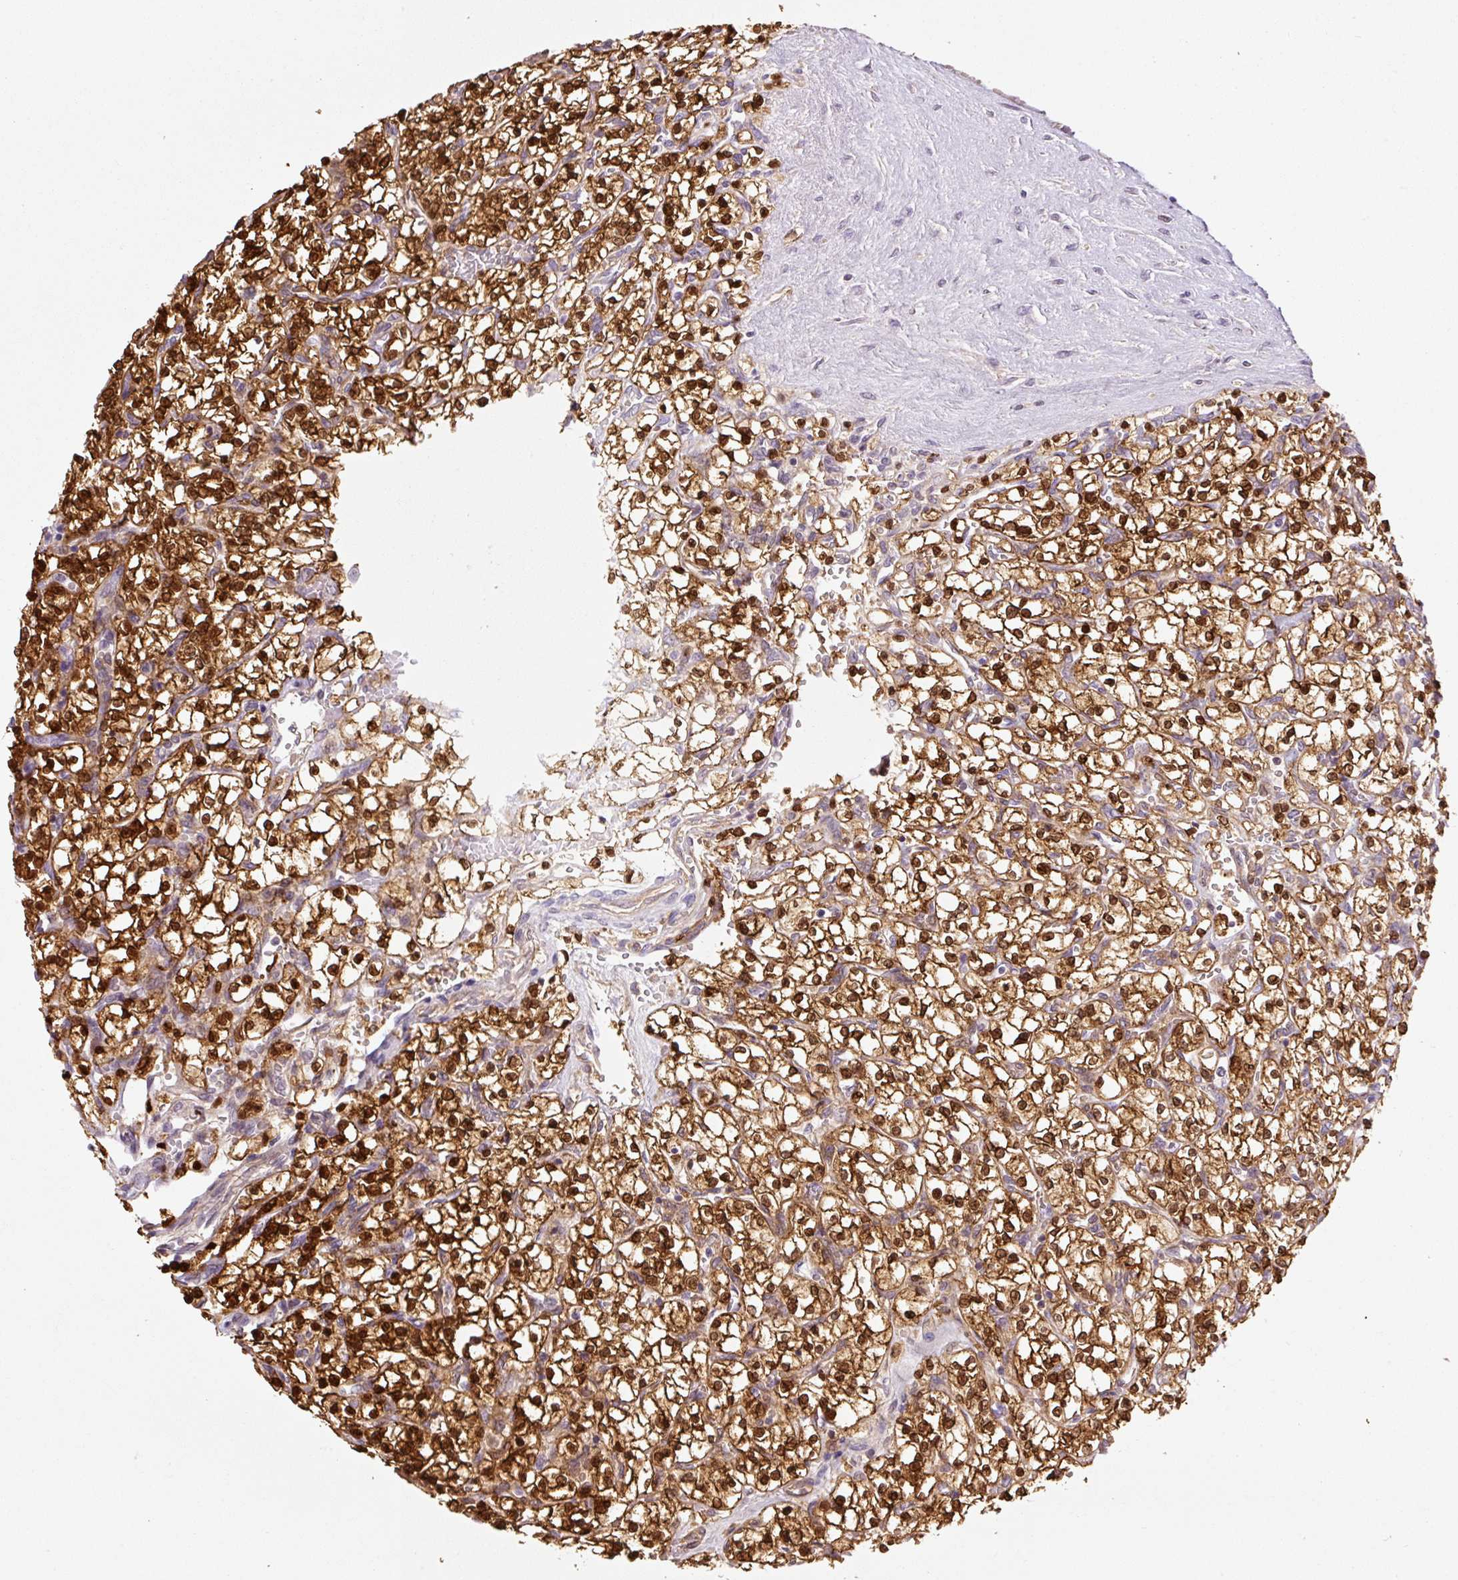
{"staining": {"intensity": "strong", "quantity": ">75%", "location": "cytoplasmic/membranous,nuclear"}, "tissue": "renal cancer", "cell_type": "Tumor cells", "image_type": "cancer", "snomed": [{"axis": "morphology", "description": "Adenocarcinoma, NOS"}, {"axis": "topography", "description": "Kidney"}], "caption": "Immunohistochemistry of human renal cancer (adenocarcinoma) displays high levels of strong cytoplasmic/membranous and nuclear positivity in about >75% of tumor cells. (Brightfield microscopy of DAB IHC at high magnification).", "gene": "SPSB2", "patient": {"sex": "female", "age": 64}}